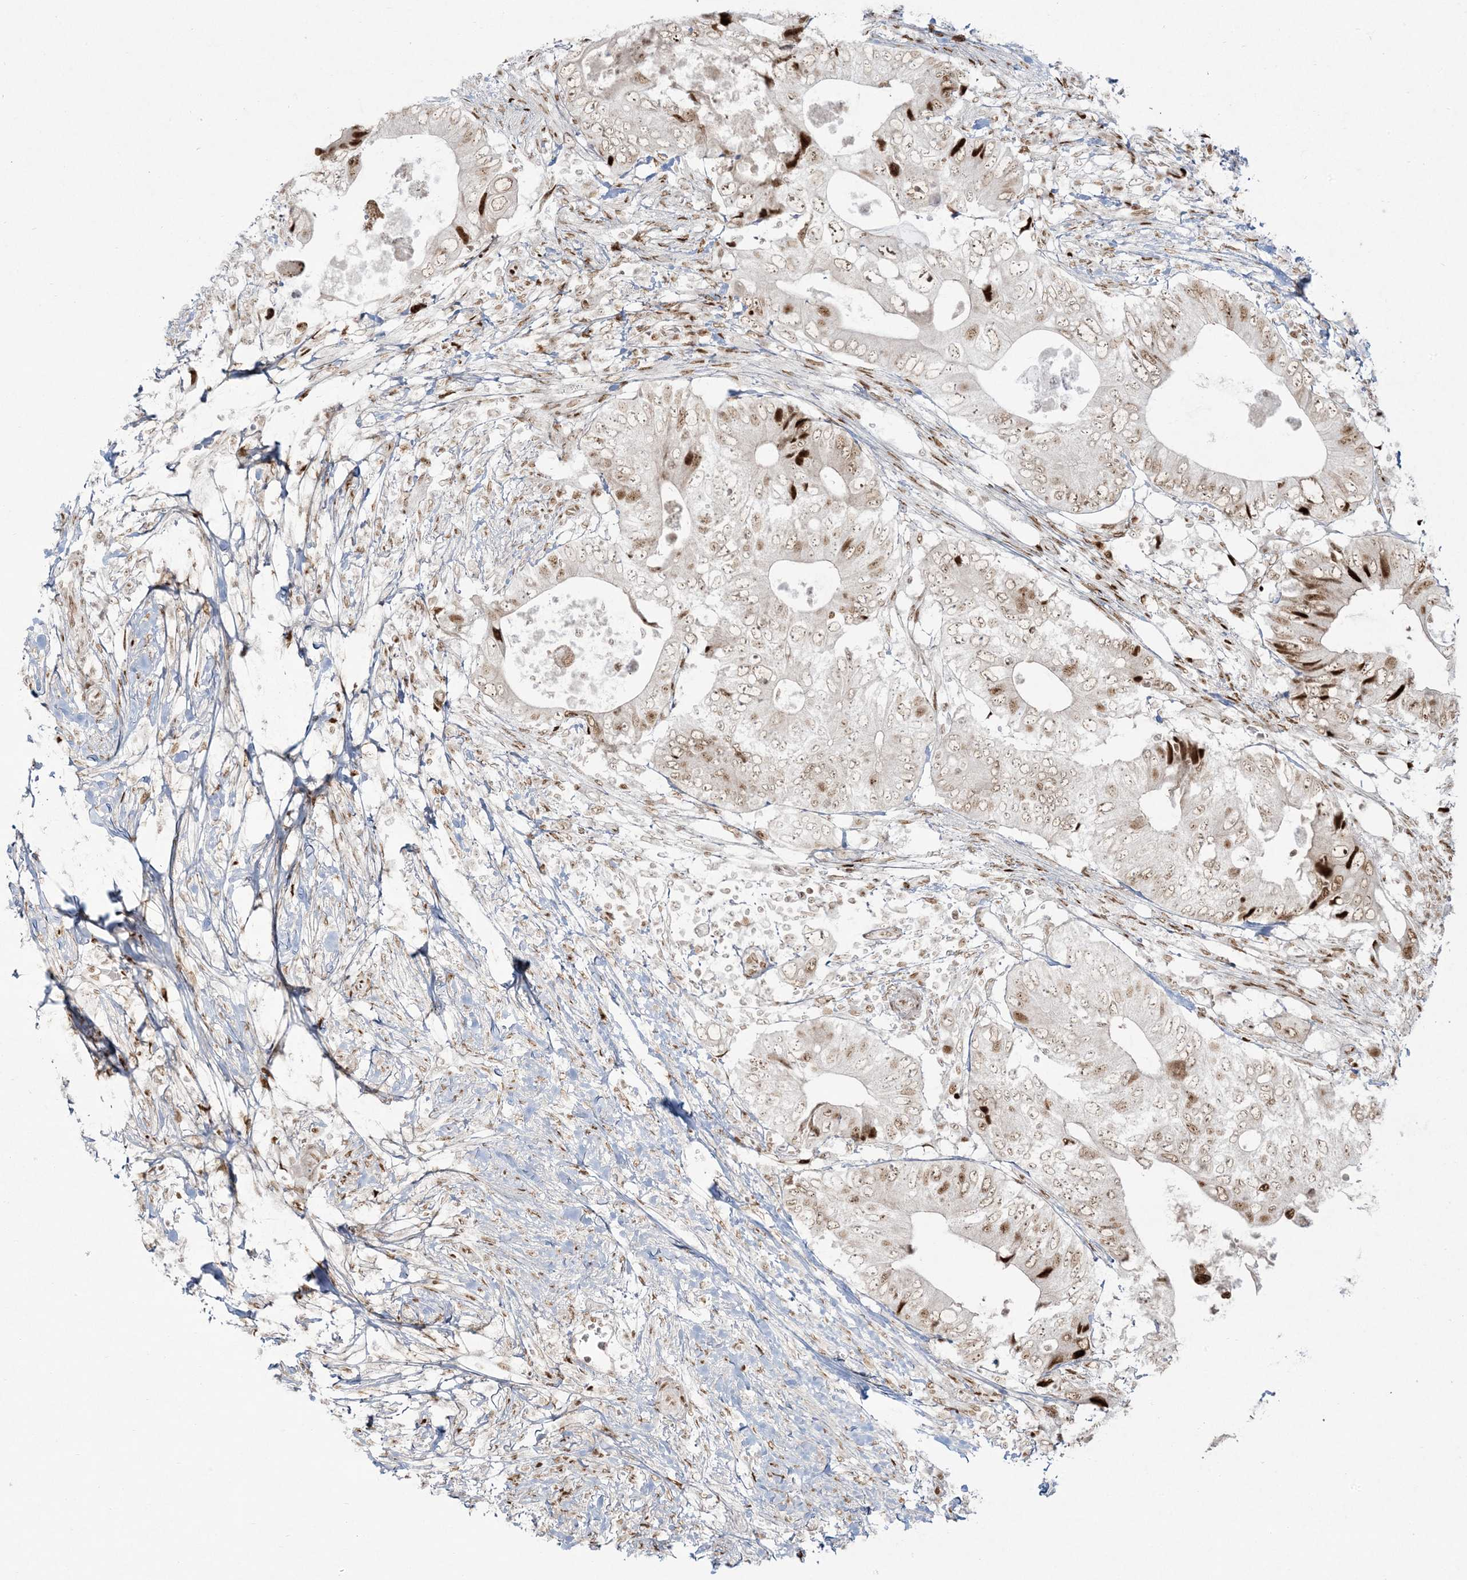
{"staining": {"intensity": "moderate", "quantity": ">75%", "location": "nuclear"}, "tissue": "colorectal cancer", "cell_type": "Tumor cells", "image_type": "cancer", "snomed": [{"axis": "morphology", "description": "Adenocarcinoma, NOS"}, {"axis": "topography", "description": "Colon"}], "caption": "About >75% of tumor cells in human colorectal adenocarcinoma reveal moderate nuclear protein staining as visualized by brown immunohistochemical staining.", "gene": "RBM10", "patient": {"sex": "male", "age": 71}}